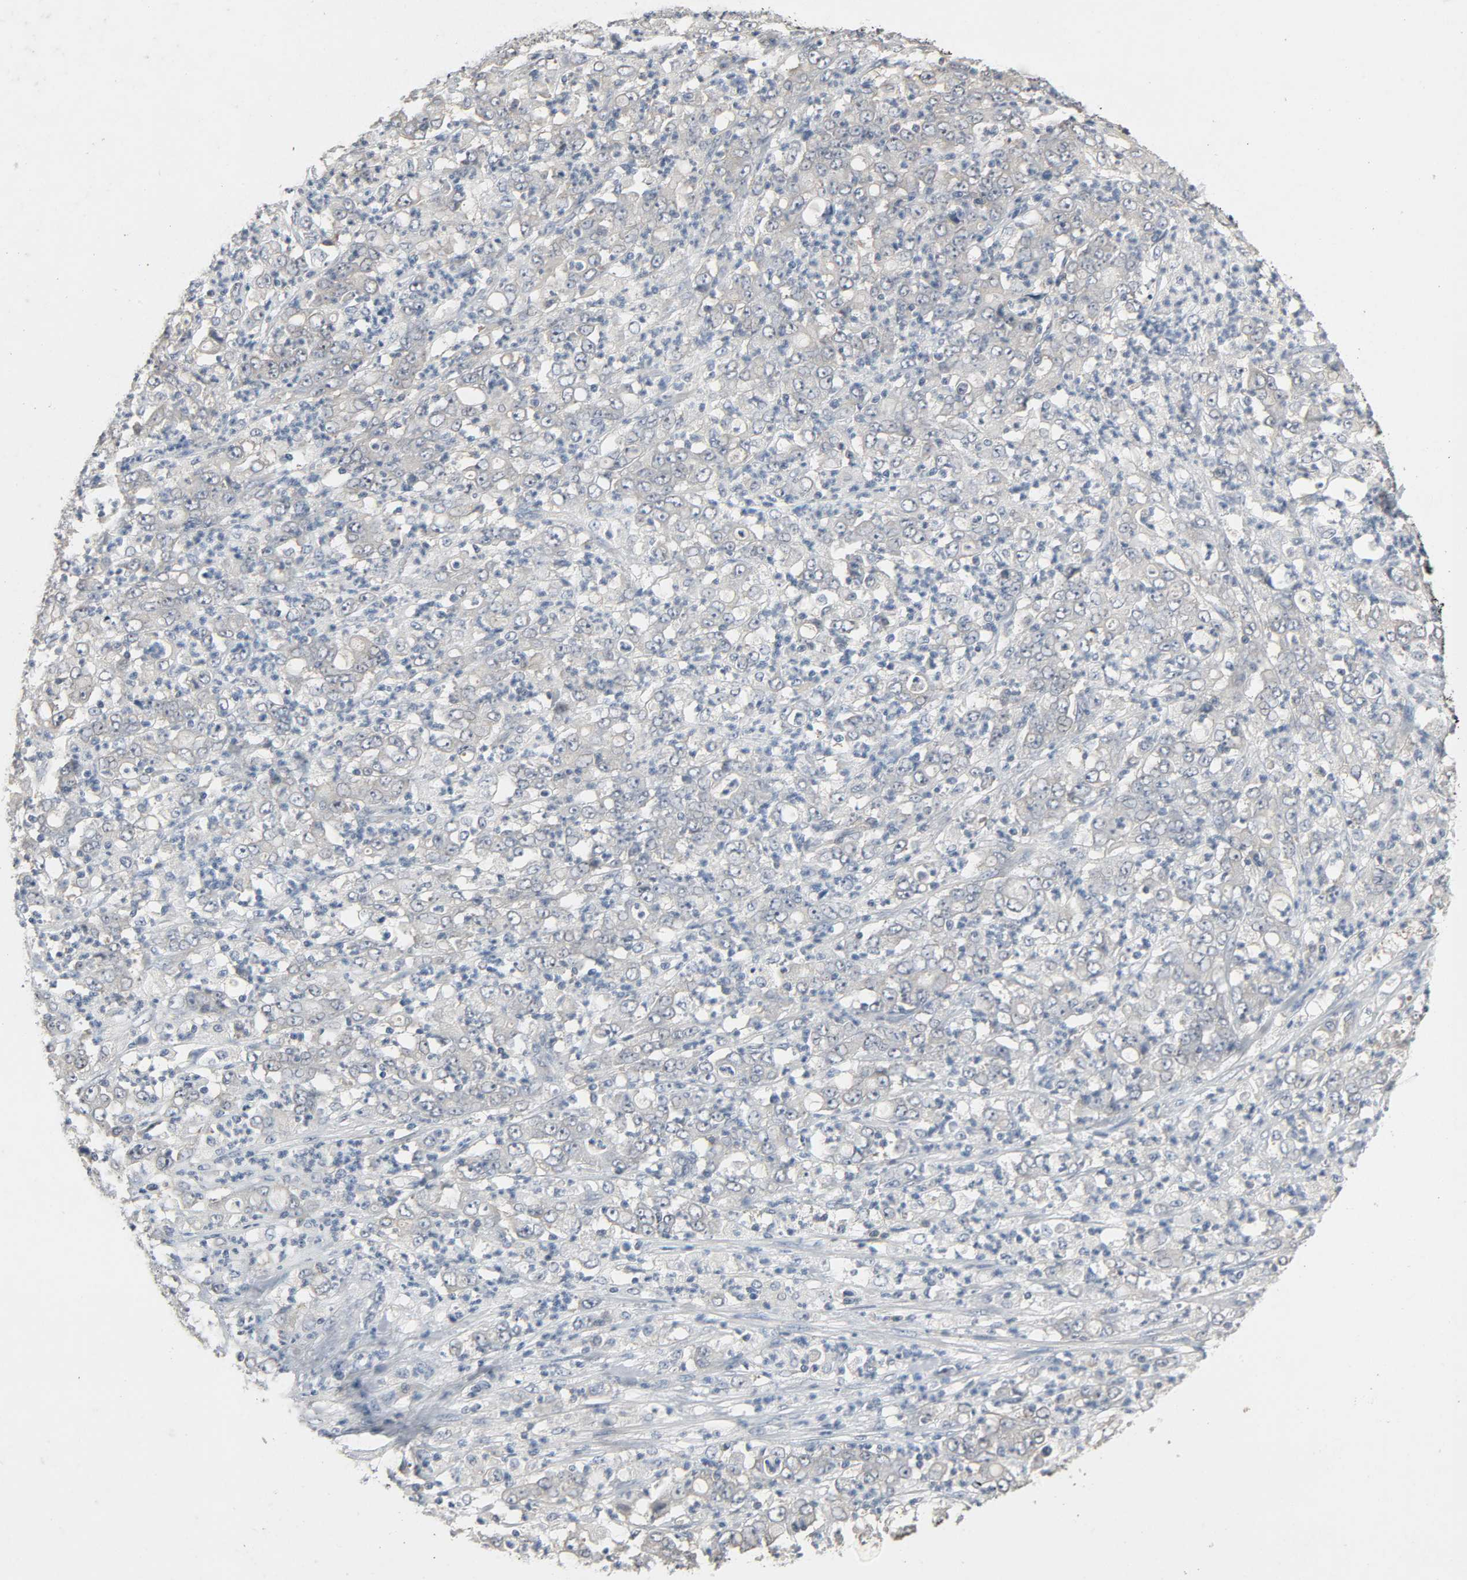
{"staining": {"intensity": "negative", "quantity": "none", "location": "none"}, "tissue": "stomach cancer", "cell_type": "Tumor cells", "image_type": "cancer", "snomed": [{"axis": "morphology", "description": "Adenocarcinoma, NOS"}, {"axis": "topography", "description": "Stomach, lower"}], "caption": "DAB immunohistochemical staining of human stomach cancer (adenocarcinoma) exhibits no significant expression in tumor cells.", "gene": "CD4", "patient": {"sex": "female", "age": 71}}